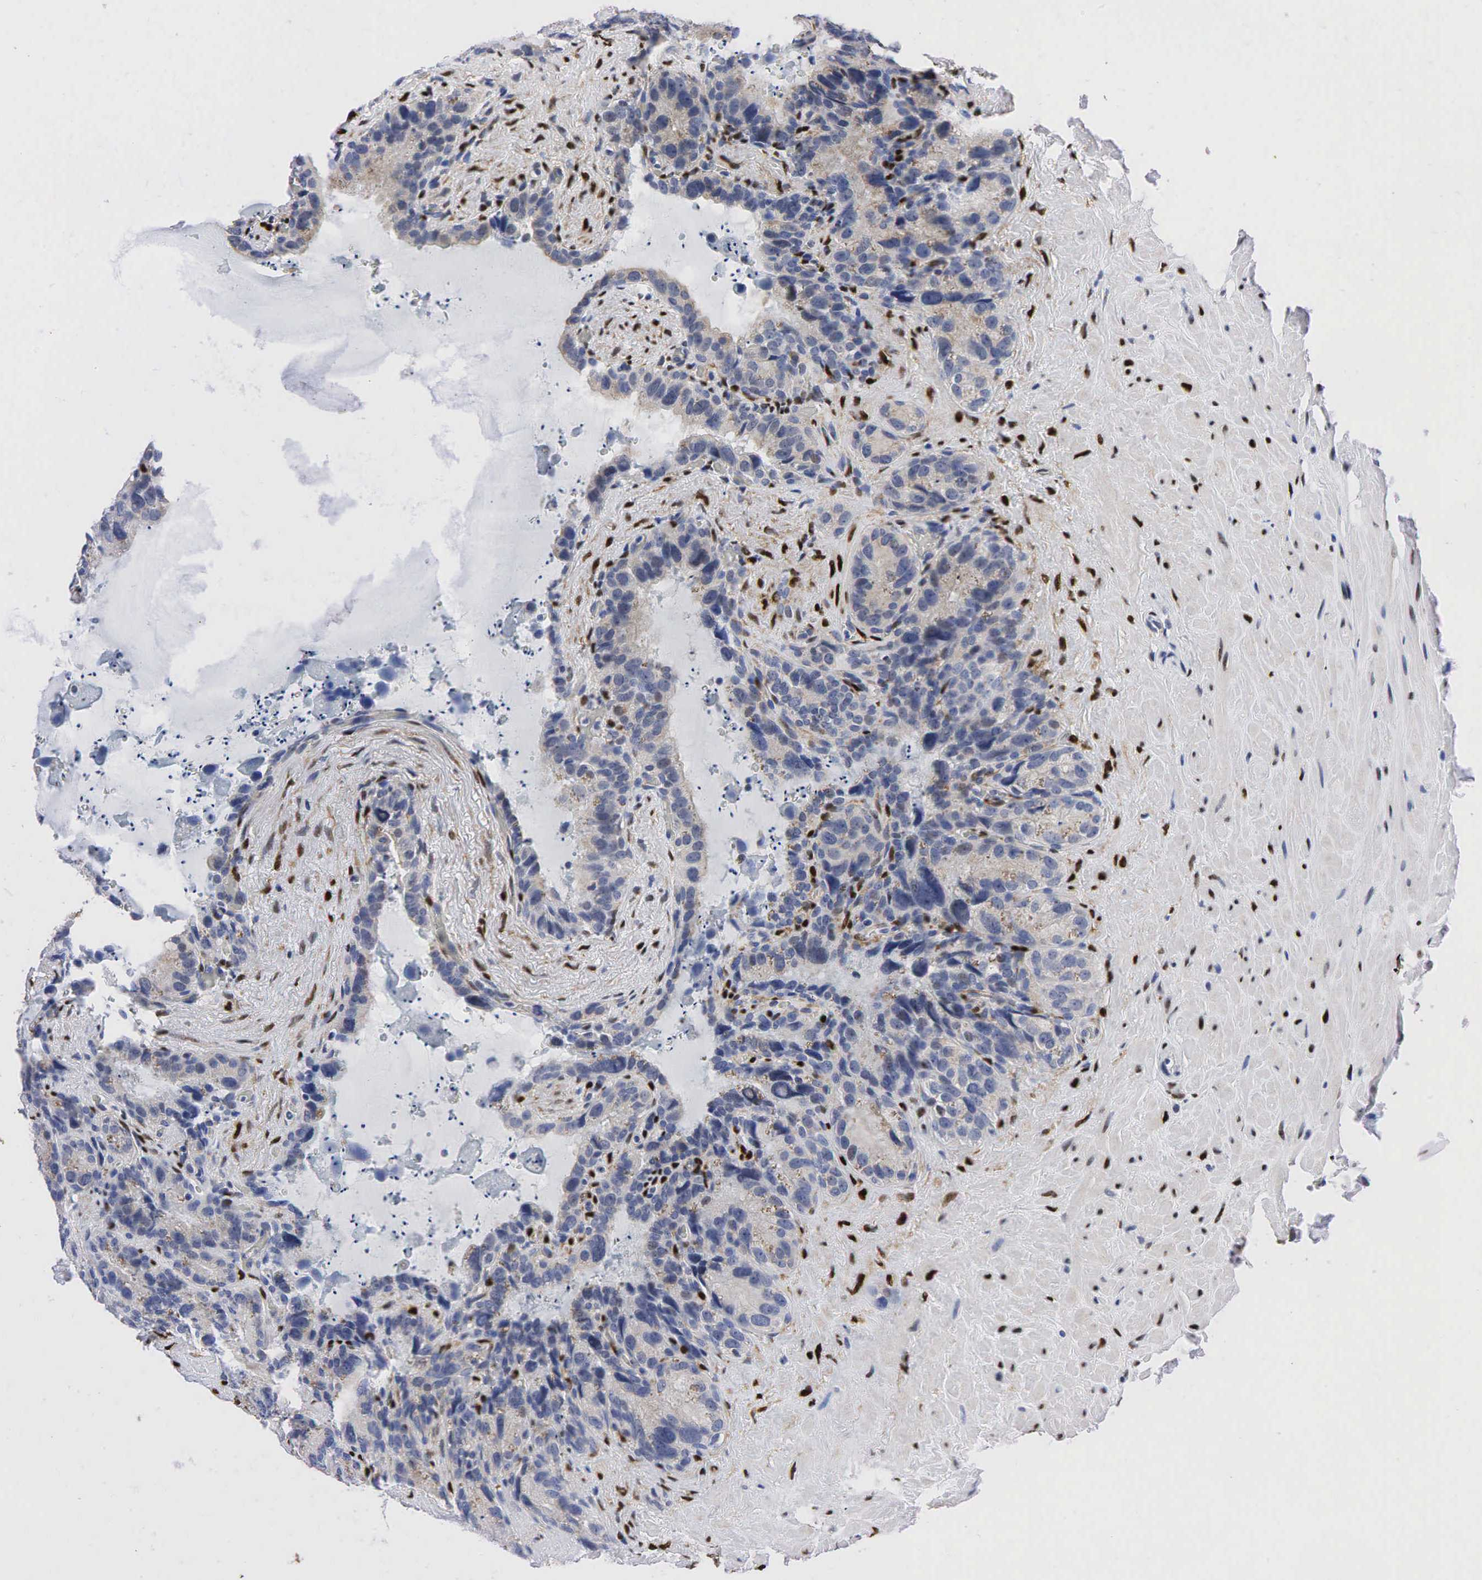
{"staining": {"intensity": "negative", "quantity": "none", "location": "none"}, "tissue": "seminal vesicle", "cell_type": "Glandular cells", "image_type": "normal", "snomed": [{"axis": "morphology", "description": "Normal tissue, NOS"}, {"axis": "topography", "description": "Seminal veicle"}], "caption": "IHC histopathology image of benign seminal vesicle stained for a protein (brown), which demonstrates no staining in glandular cells.", "gene": "PGR", "patient": {"sex": "male", "age": 63}}